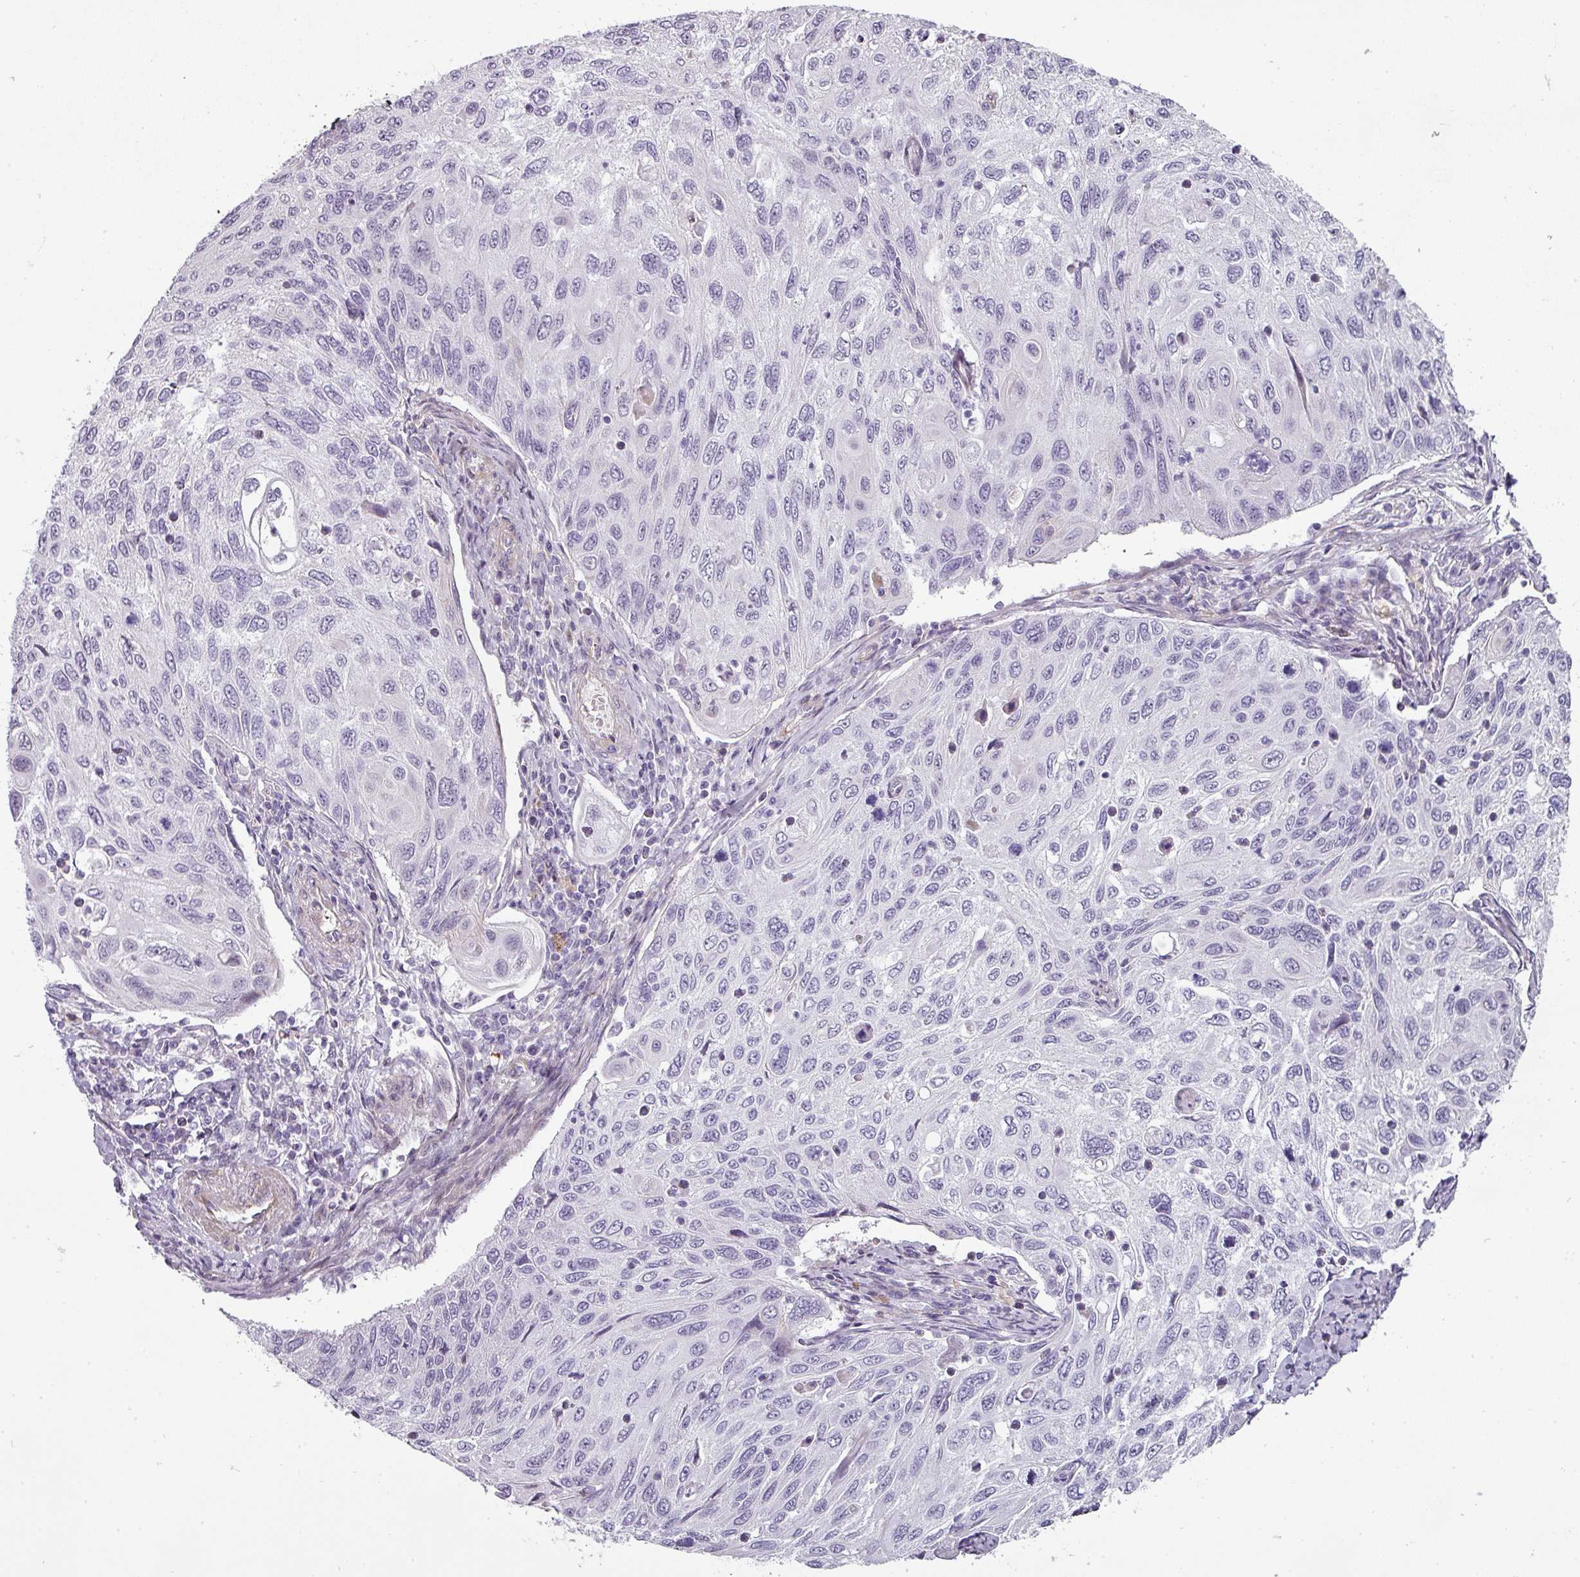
{"staining": {"intensity": "negative", "quantity": "none", "location": "none"}, "tissue": "cervical cancer", "cell_type": "Tumor cells", "image_type": "cancer", "snomed": [{"axis": "morphology", "description": "Squamous cell carcinoma, NOS"}, {"axis": "topography", "description": "Cervix"}], "caption": "Immunohistochemistry histopathology image of human cervical cancer (squamous cell carcinoma) stained for a protein (brown), which exhibits no staining in tumor cells.", "gene": "CHRDL1", "patient": {"sex": "female", "age": 70}}